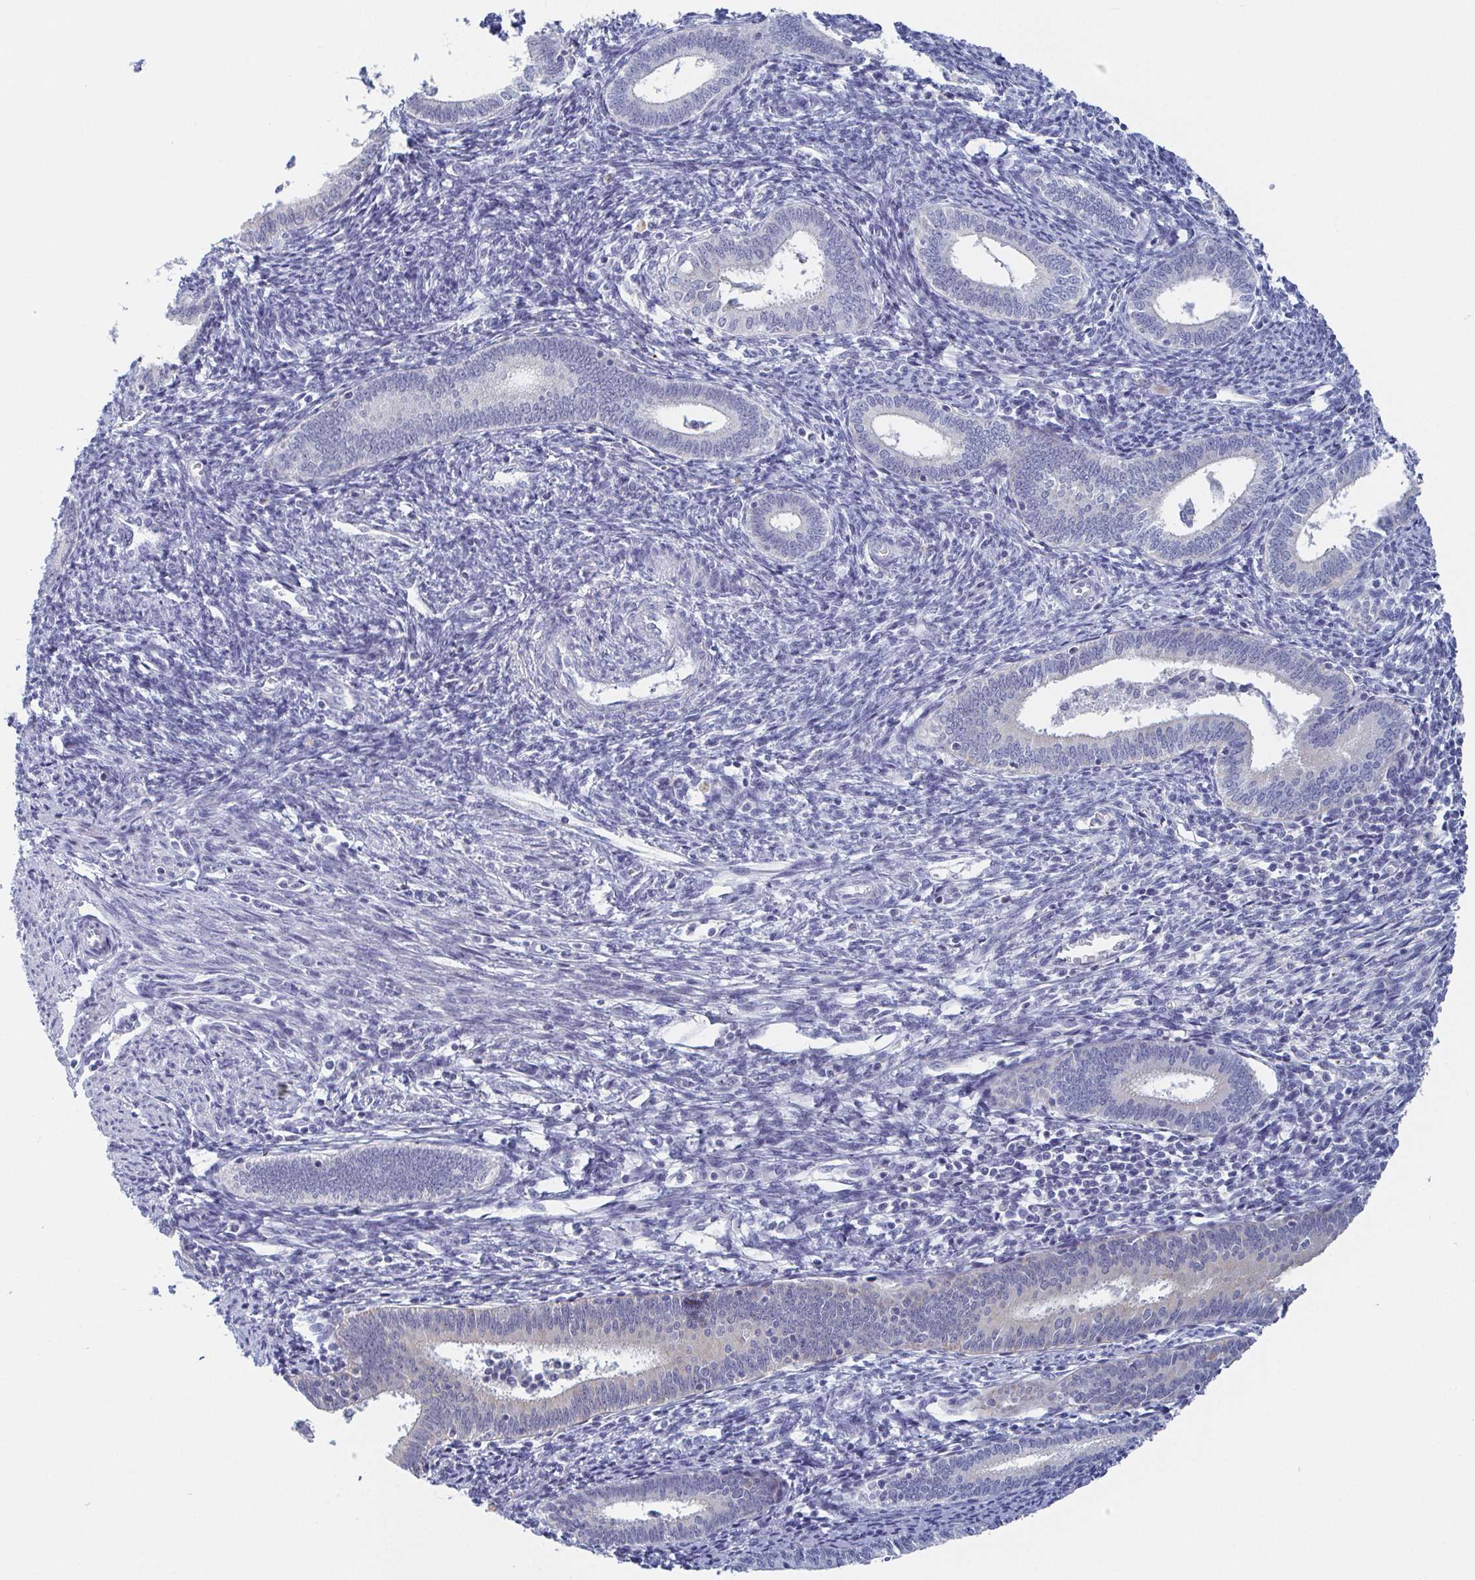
{"staining": {"intensity": "negative", "quantity": "none", "location": "none"}, "tissue": "endometrium", "cell_type": "Cells in endometrial stroma", "image_type": "normal", "snomed": [{"axis": "morphology", "description": "Normal tissue, NOS"}, {"axis": "topography", "description": "Endometrium"}], "caption": "DAB (3,3'-diaminobenzidine) immunohistochemical staining of unremarkable human endometrium demonstrates no significant expression in cells in endometrial stroma.", "gene": "RHOV", "patient": {"sex": "female", "age": 41}}